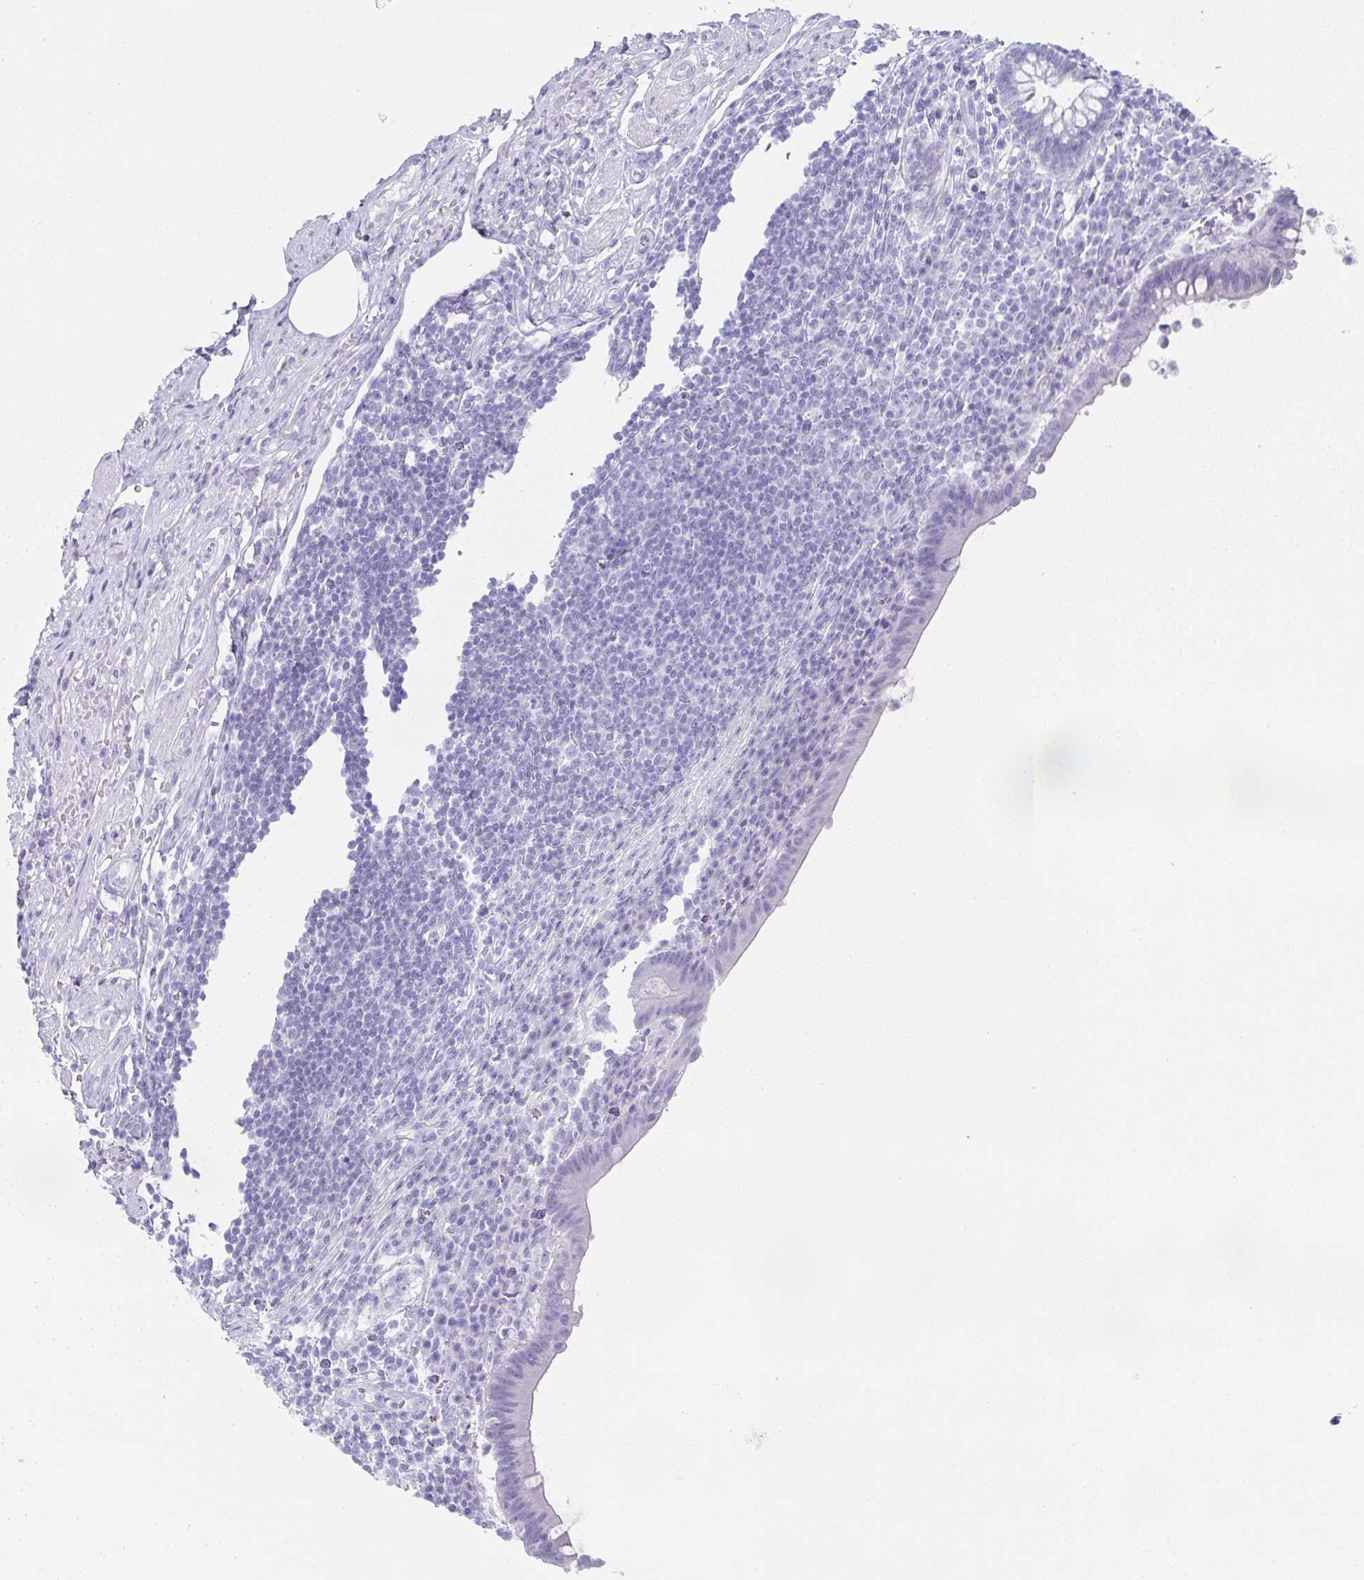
{"staining": {"intensity": "negative", "quantity": "none", "location": "none"}, "tissue": "appendix", "cell_type": "Glandular cells", "image_type": "normal", "snomed": [{"axis": "morphology", "description": "Normal tissue, NOS"}, {"axis": "topography", "description": "Appendix"}], "caption": "Glandular cells are negative for protein expression in unremarkable human appendix.", "gene": "SYCP1", "patient": {"sex": "female", "age": 56}}